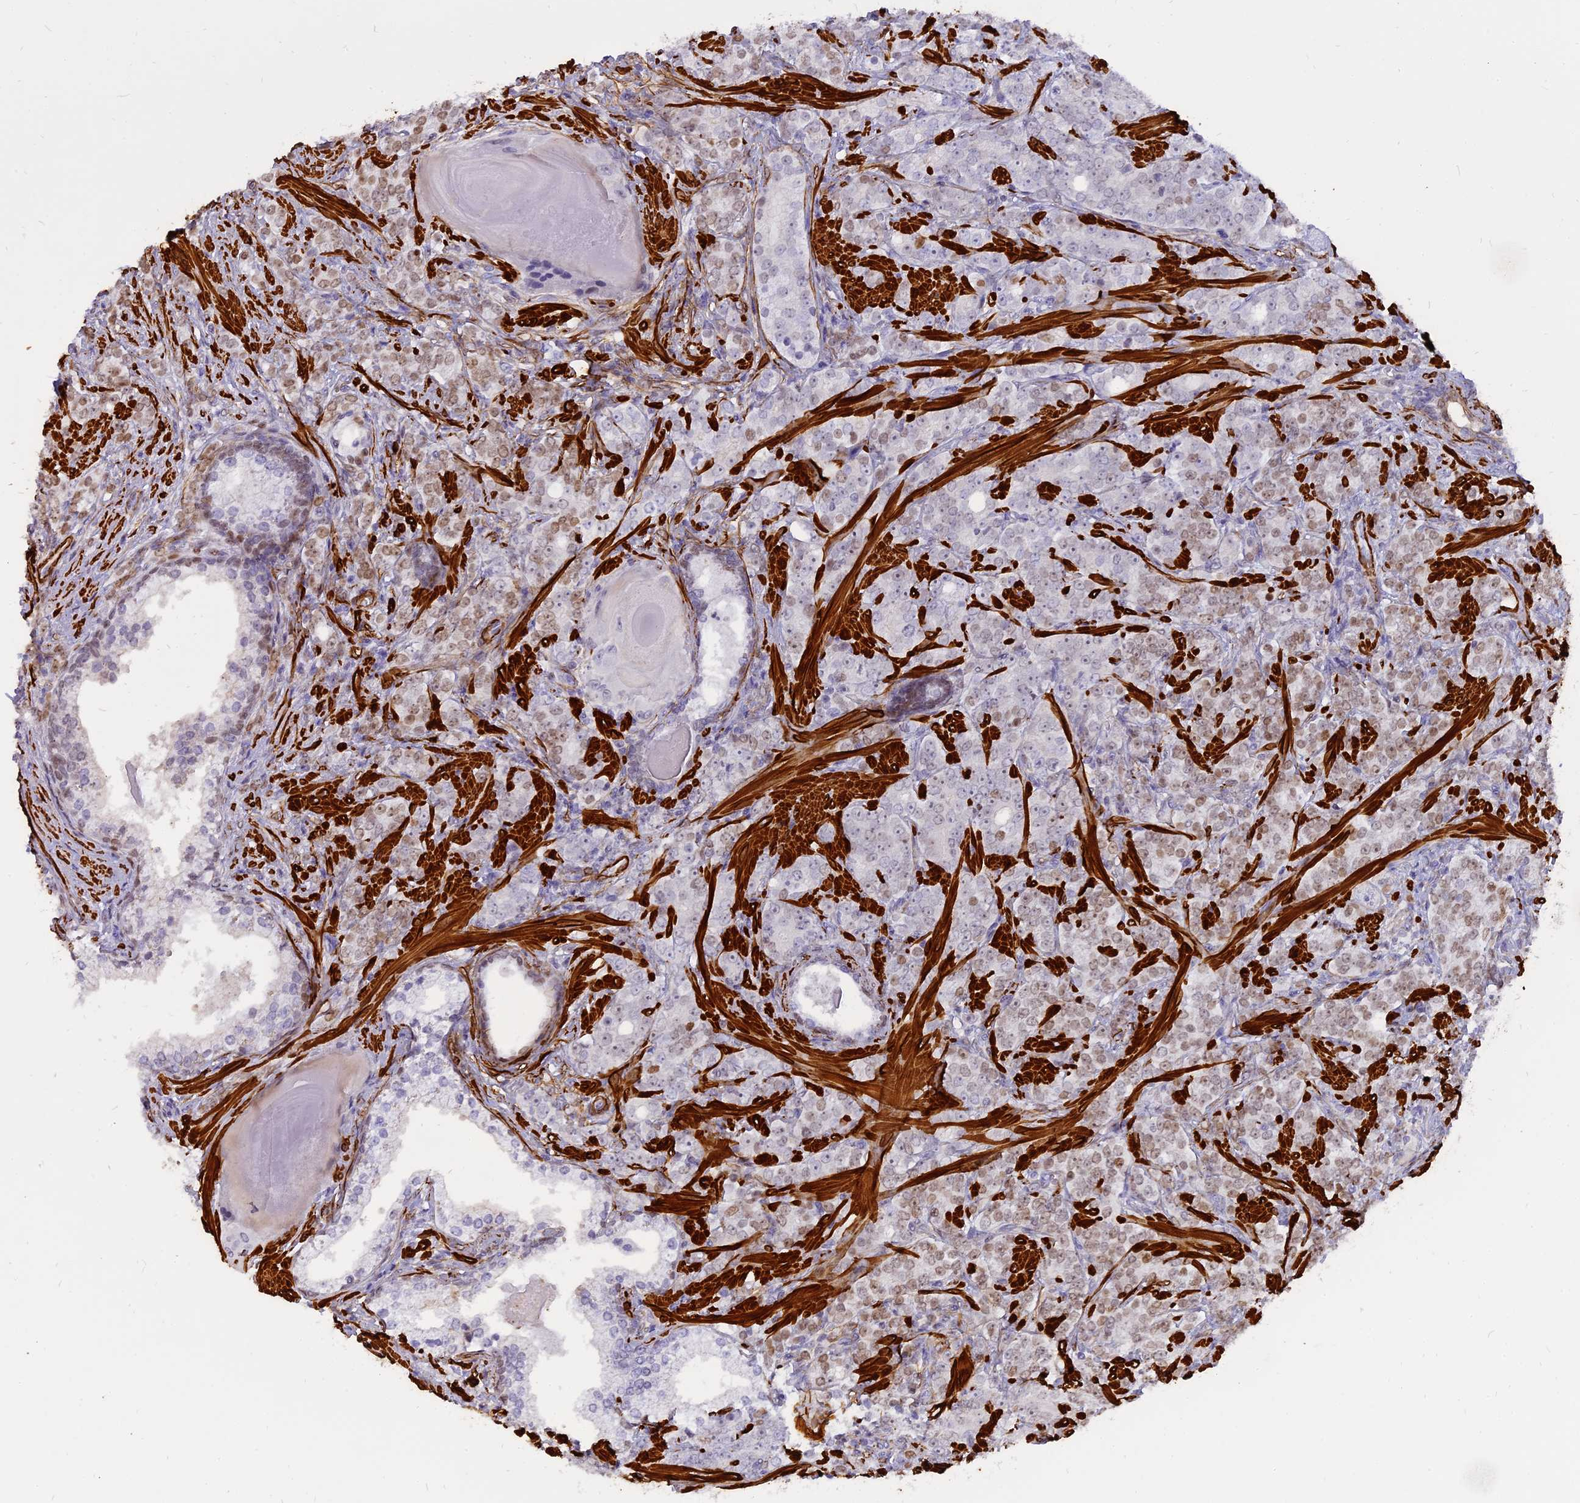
{"staining": {"intensity": "weak", "quantity": "25%-75%", "location": "nuclear"}, "tissue": "prostate cancer", "cell_type": "Tumor cells", "image_type": "cancer", "snomed": [{"axis": "morphology", "description": "Adenocarcinoma, High grade"}, {"axis": "topography", "description": "Prostate"}], "caption": "A brown stain highlights weak nuclear positivity of a protein in prostate cancer tumor cells.", "gene": "CENPV", "patient": {"sex": "male", "age": 64}}